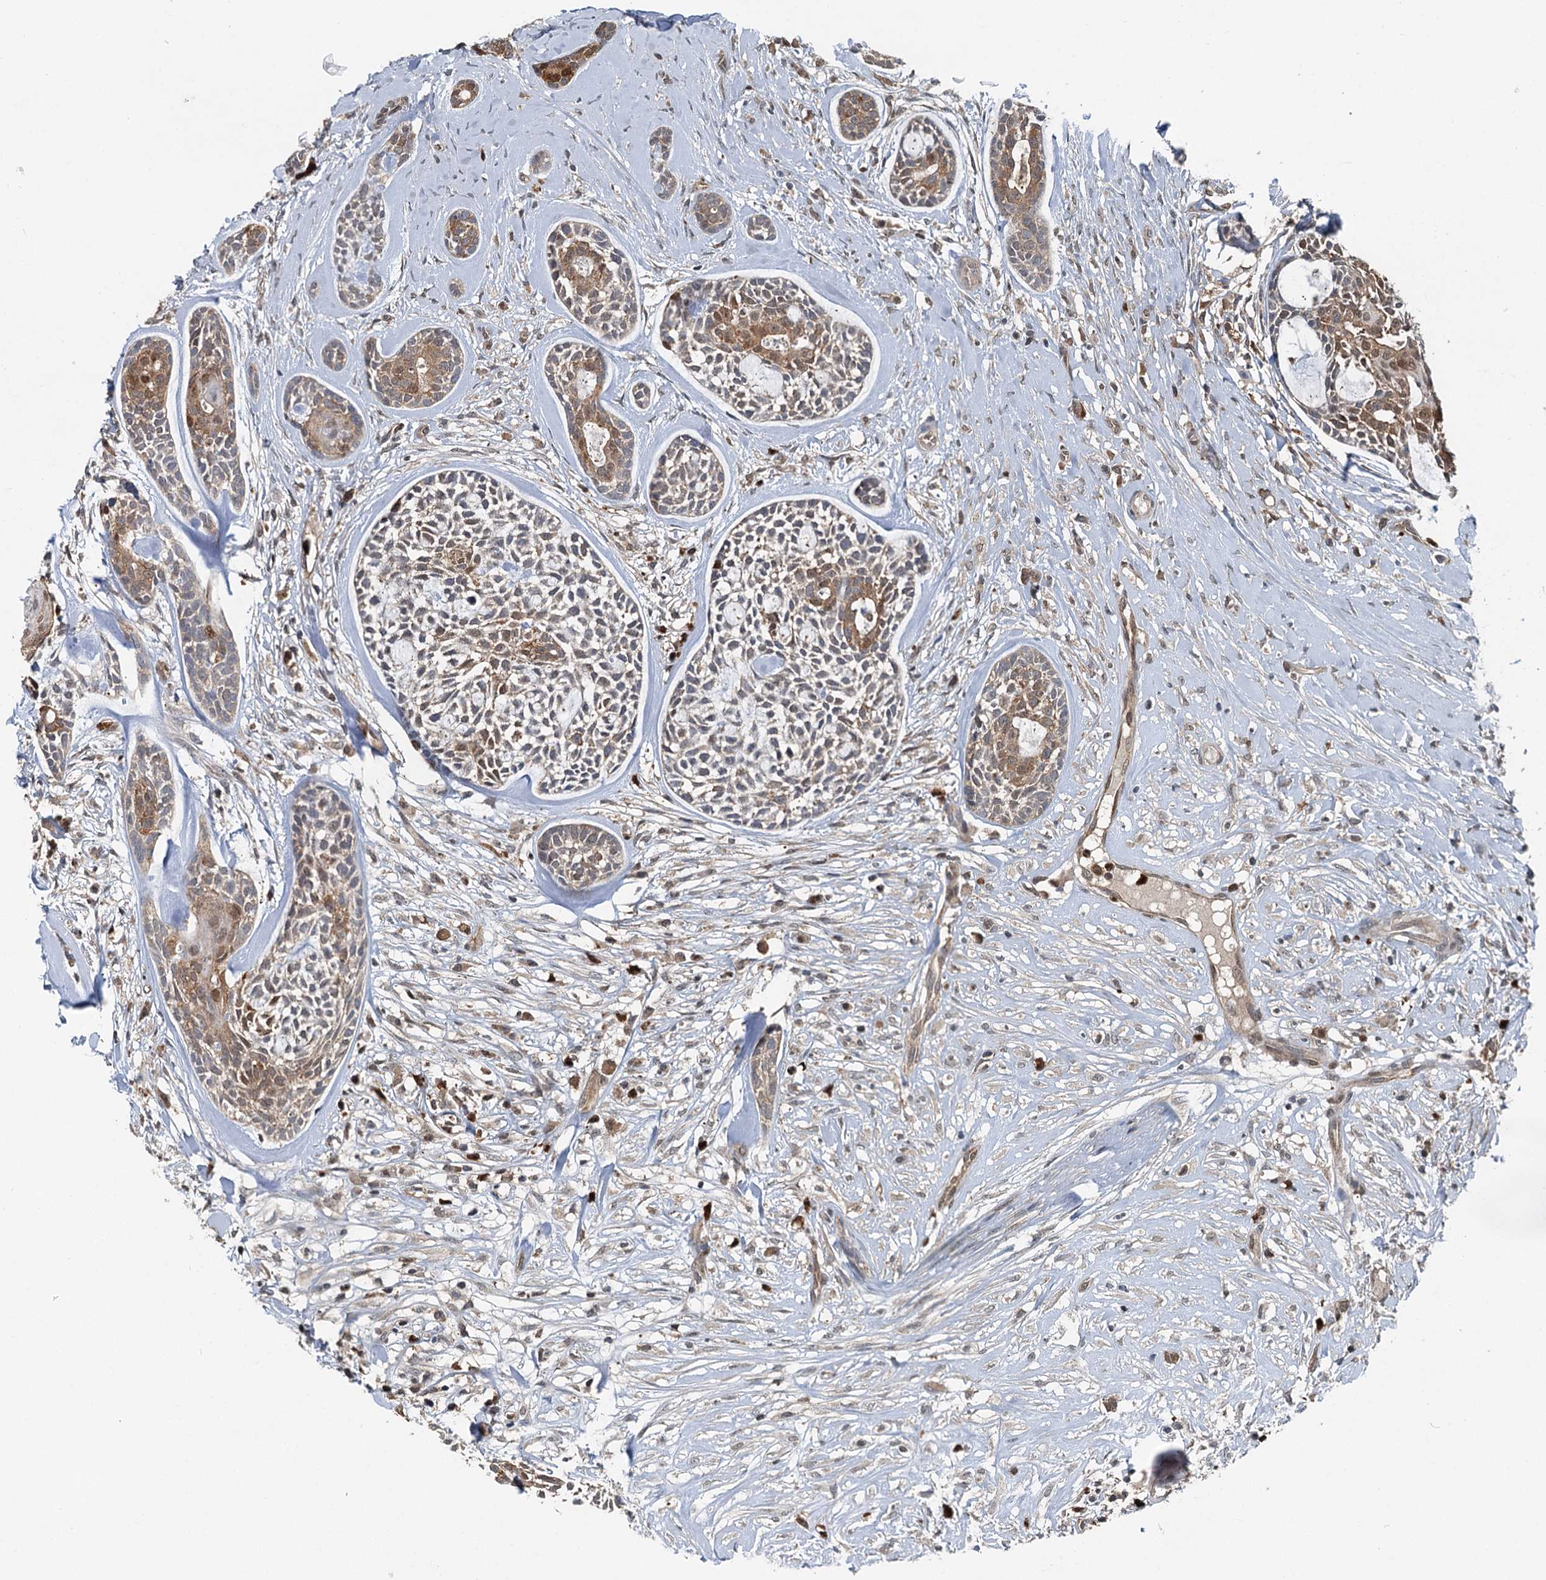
{"staining": {"intensity": "moderate", "quantity": "25%-75%", "location": "cytoplasmic/membranous,nuclear"}, "tissue": "head and neck cancer", "cell_type": "Tumor cells", "image_type": "cancer", "snomed": [{"axis": "morphology", "description": "Adenocarcinoma, NOS"}, {"axis": "topography", "description": "Subcutis"}, {"axis": "topography", "description": "Head-Neck"}], "caption": "Head and neck adenocarcinoma tissue displays moderate cytoplasmic/membranous and nuclear positivity in about 25%-75% of tumor cells", "gene": "GPI", "patient": {"sex": "female", "age": 73}}